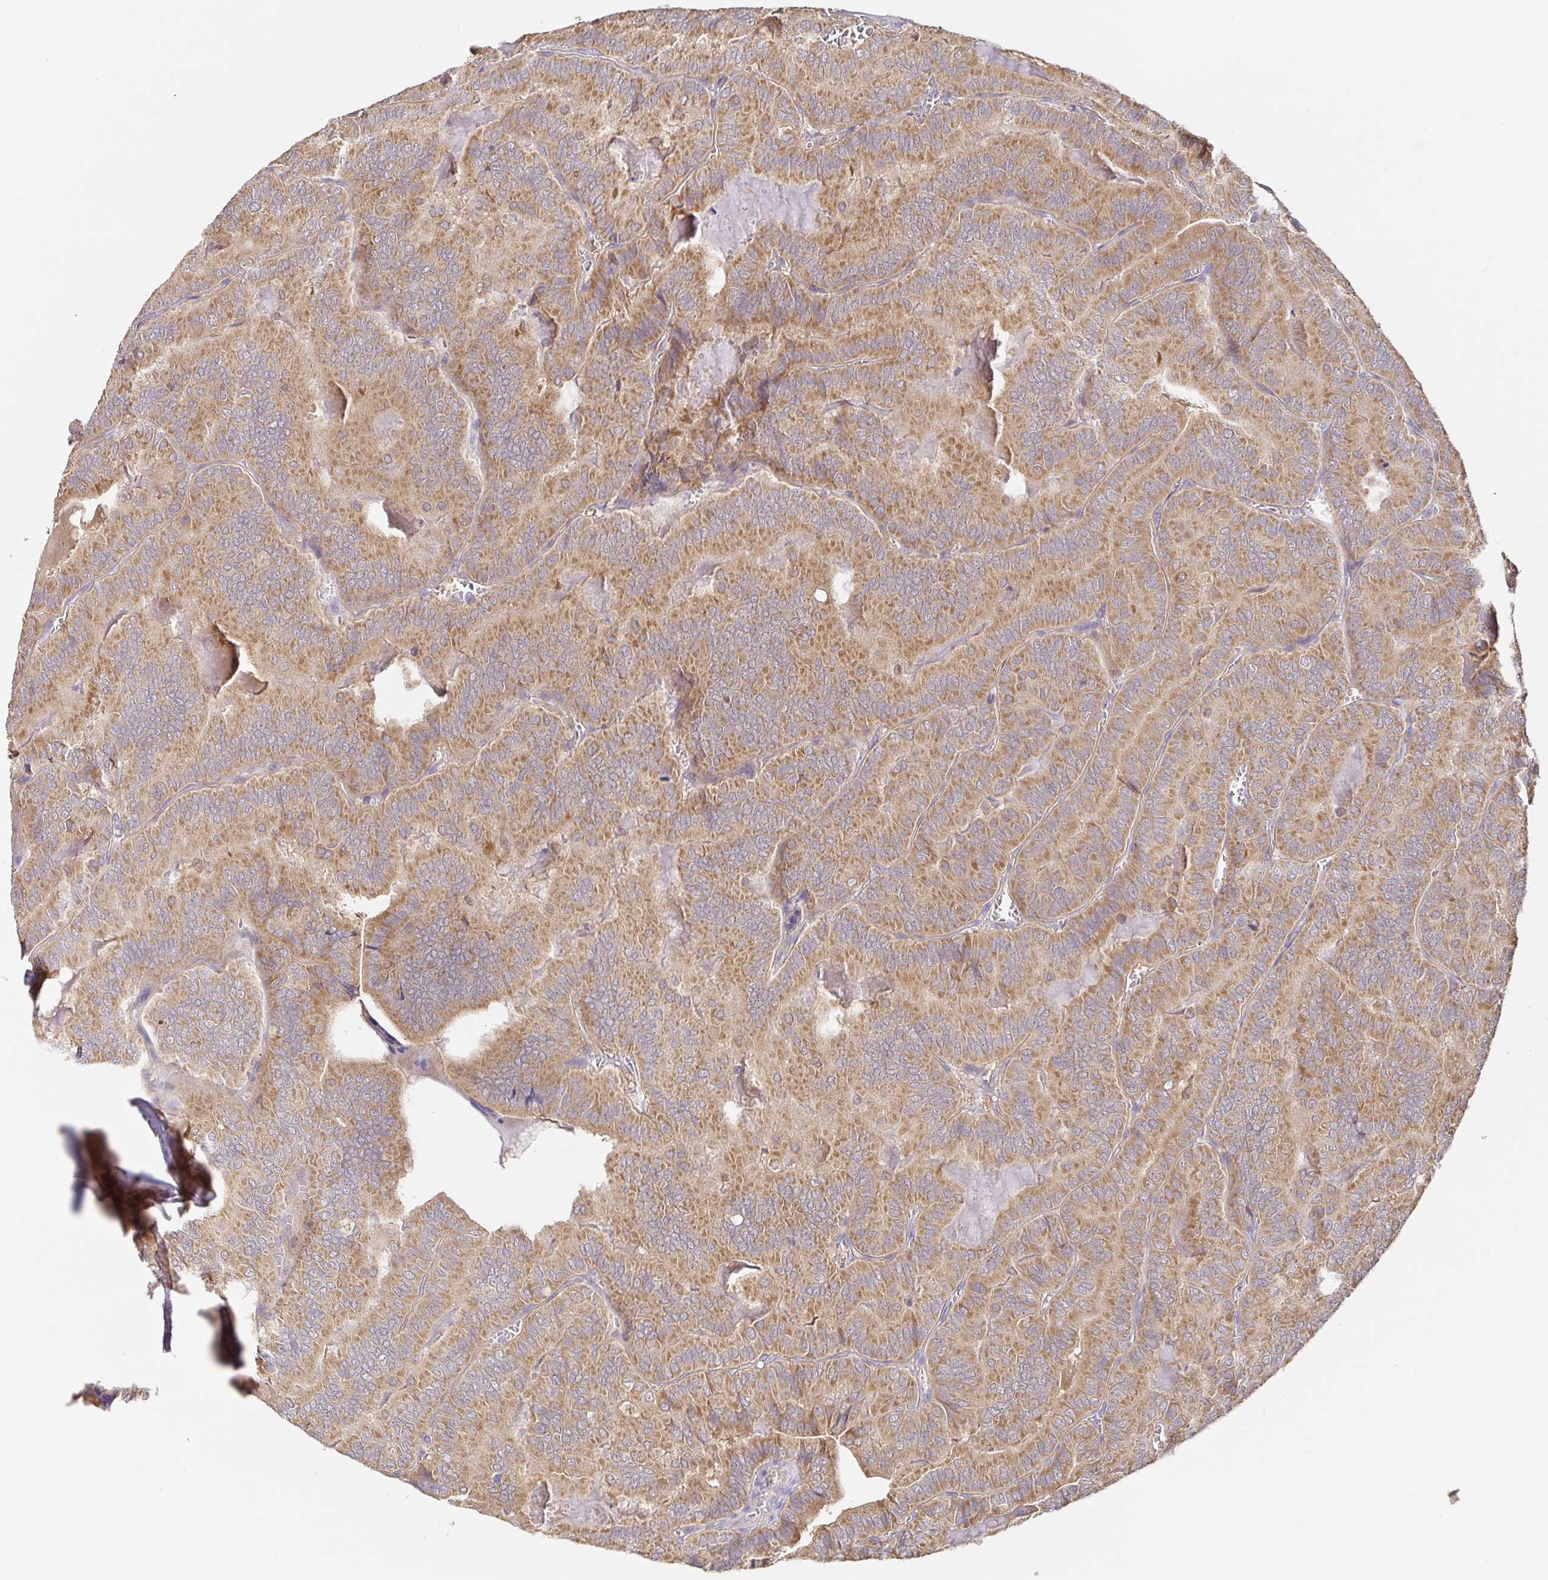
{"staining": {"intensity": "moderate", "quantity": ">75%", "location": "cytoplasmic/membranous"}, "tissue": "thyroid cancer", "cell_type": "Tumor cells", "image_type": "cancer", "snomed": [{"axis": "morphology", "description": "Papillary adenocarcinoma, NOS"}, {"axis": "topography", "description": "Thyroid gland"}], "caption": "Immunohistochemistry (IHC) of human papillary adenocarcinoma (thyroid) demonstrates medium levels of moderate cytoplasmic/membranous expression in approximately >75% of tumor cells. (IHC, brightfield microscopy, high magnification).", "gene": "HAGH", "patient": {"sex": "female", "age": 75}}